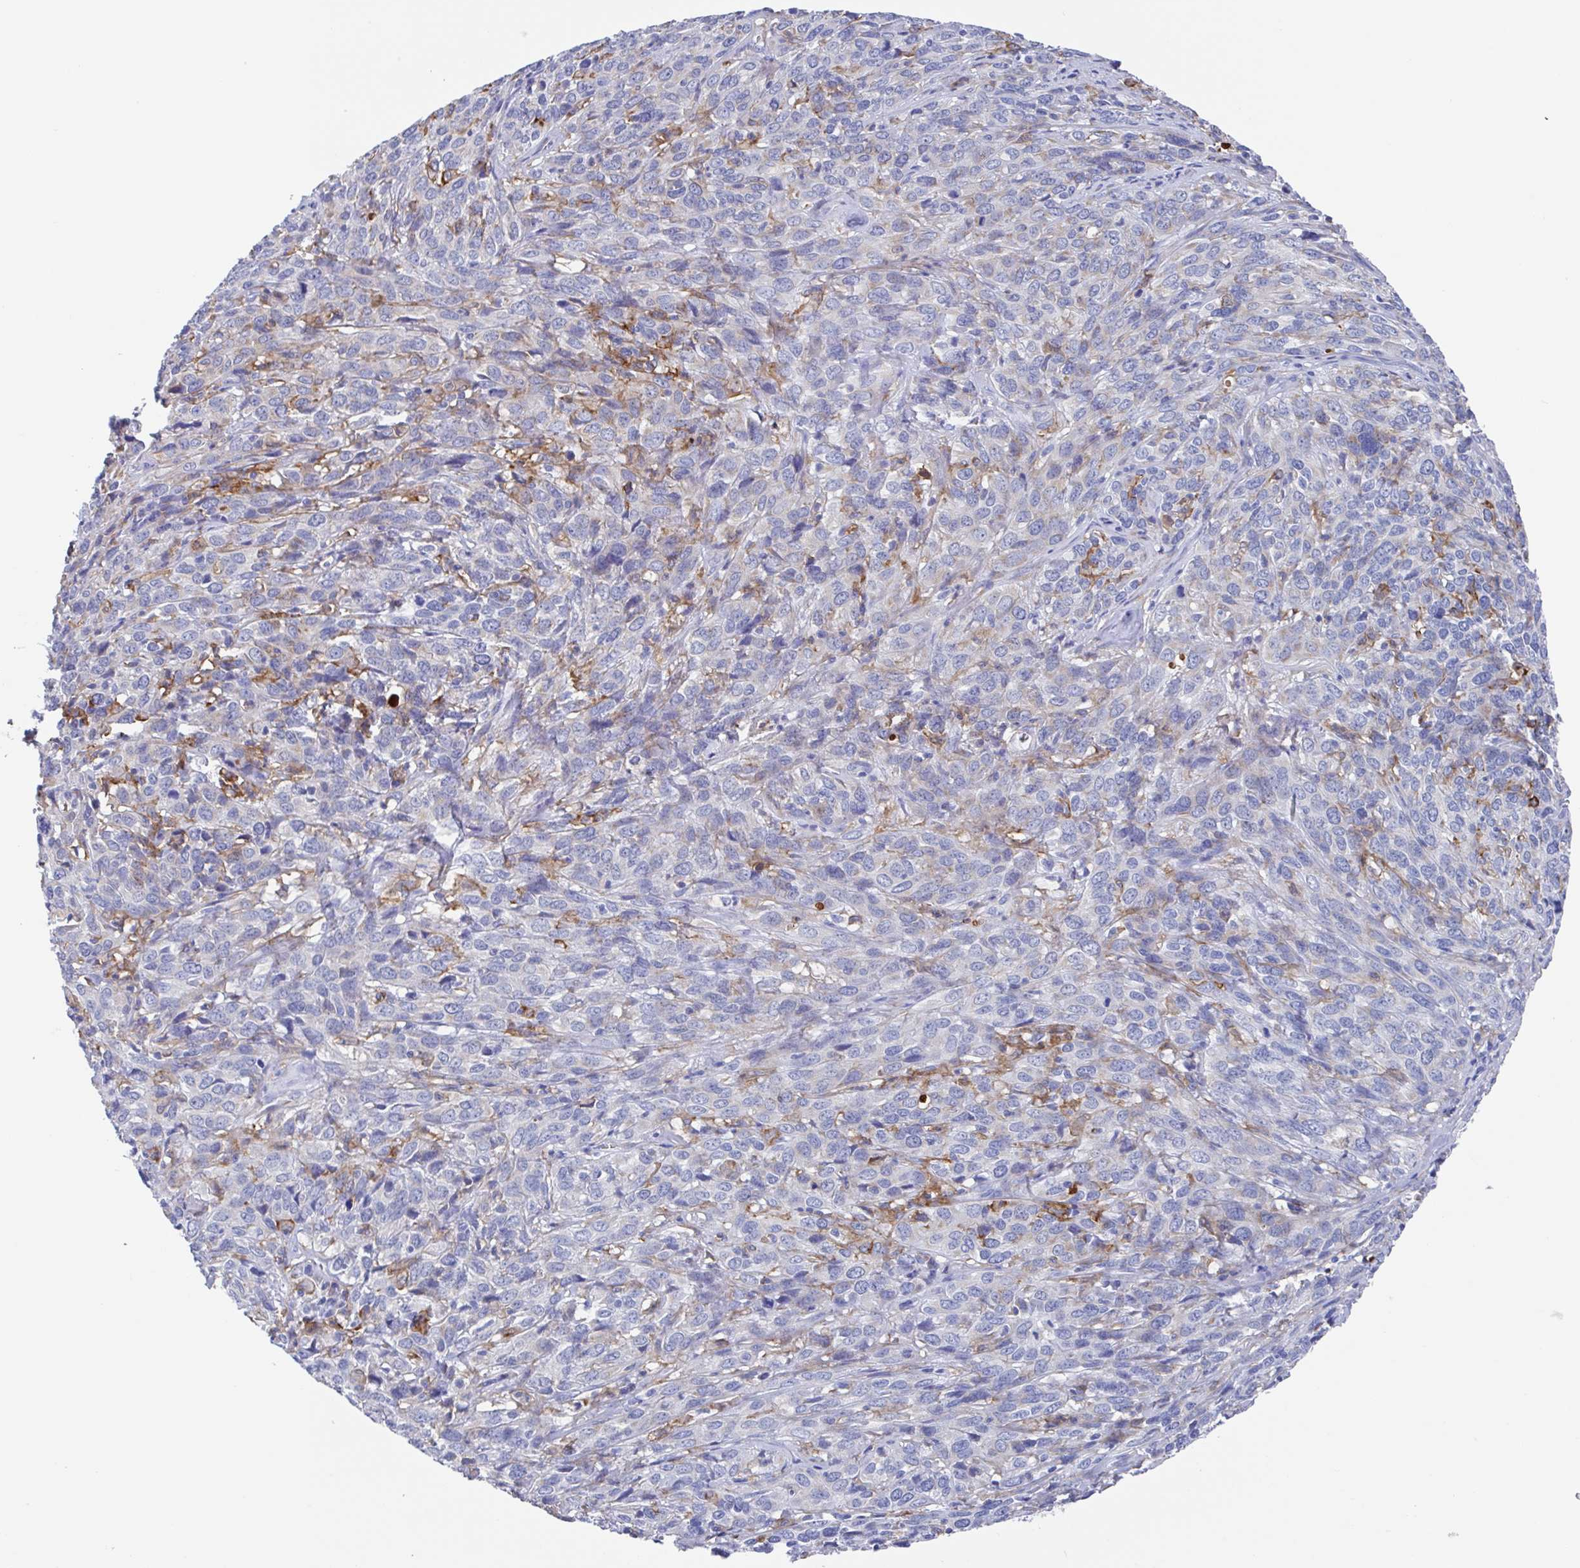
{"staining": {"intensity": "negative", "quantity": "none", "location": "none"}, "tissue": "cervical cancer", "cell_type": "Tumor cells", "image_type": "cancer", "snomed": [{"axis": "morphology", "description": "Squamous cell carcinoma, NOS"}, {"axis": "topography", "description": "Cervix"}], "caption": "DAB immunohistochemical staining of human squamous cell carcinoma (cervical) displays no significant expression in tumor cells.", "gene": "FCGR3A", "patient": {"sex": "female", "age": 51}}